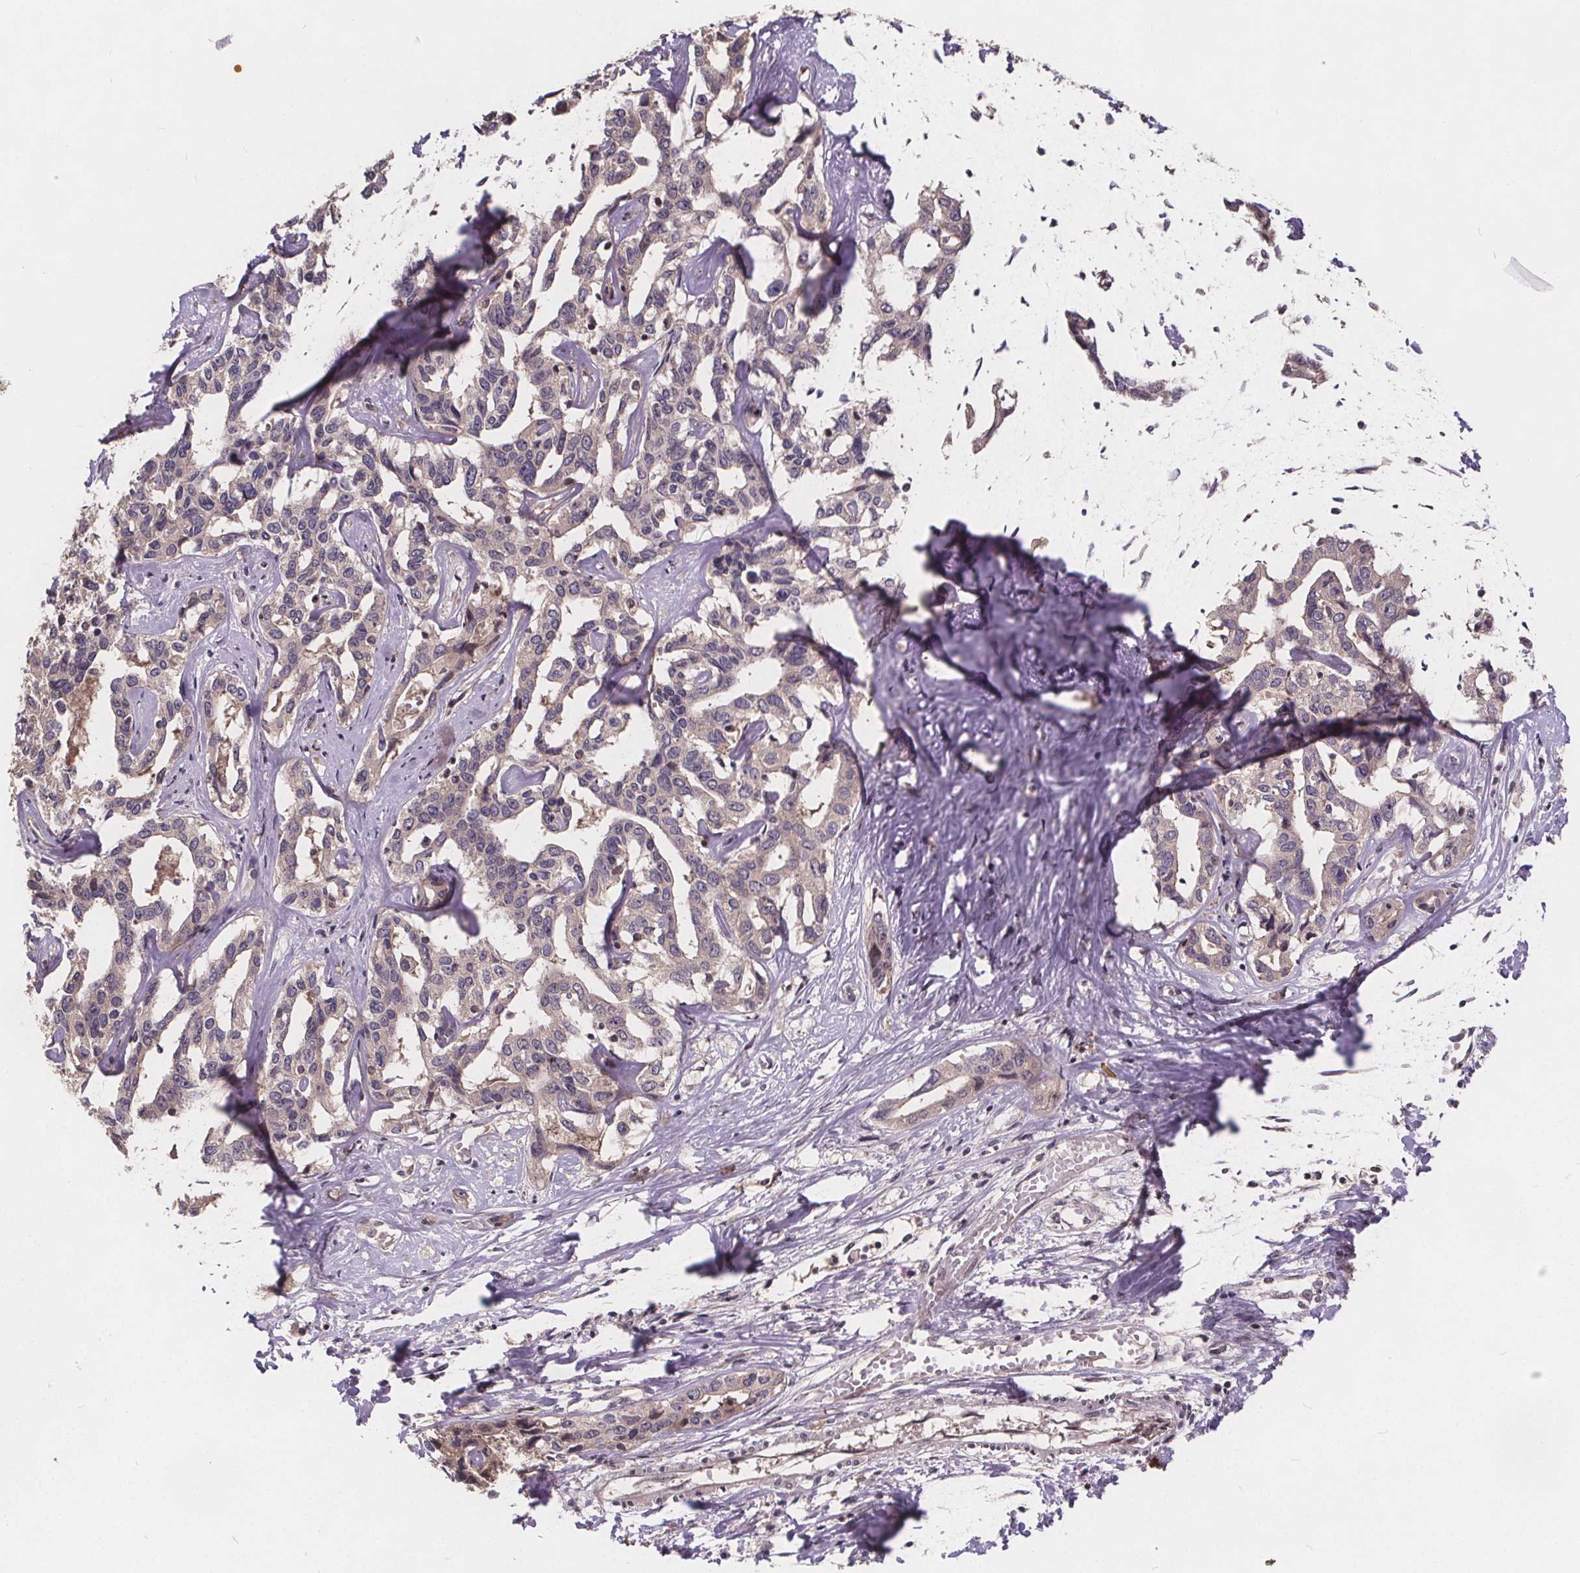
{"staining": {"intensity": "negative", "quantity": "none", "location": "none"}, "tissue": "liver cancer", "cell_type": "Tumor cells", "image_type": "cancer", "snomed": [{"axis": "morphology", "description": "Cholangiocarcinoma"}, {"axis": "topography", "description": "Liver"}], "caption": "Tumor cells are negative for brown protein staining in cholangiocarcinoma (liver).", "gene": "USP9X", "patient": {"sex": "male", "age": 59}}